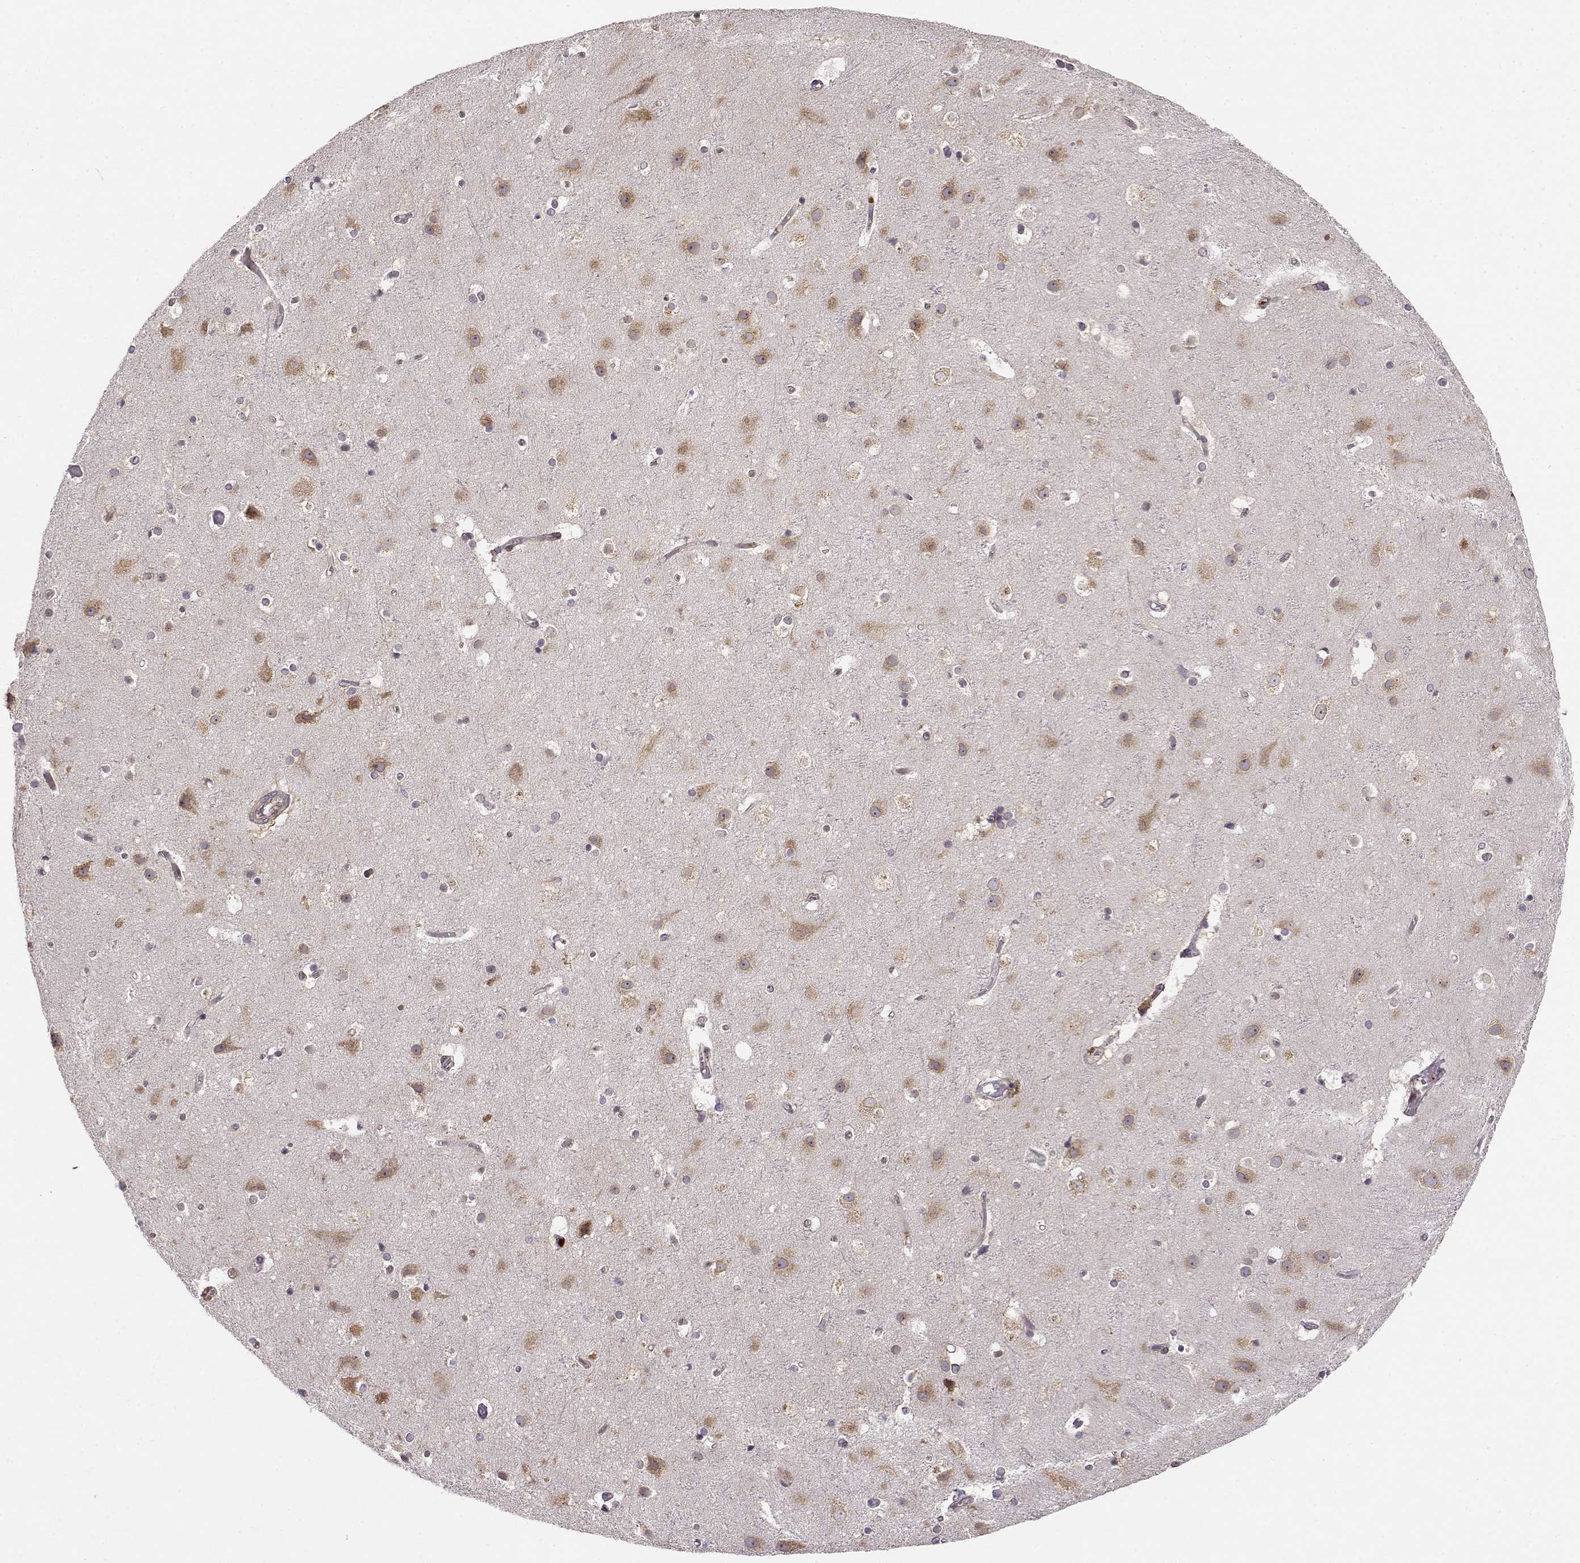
{"staining": {"intensity": "negative", "quantity": "none", "location": "none"}, "tissue": "cerebral cortex", "cell_type": "Endothelial cells", "image_type": "normal", "snomed": [{"axis": "morphology", "description": "Normal tissue, NOS"}, {"axis": "topography", "description": "Cerebral cortex"}], "caption": "Endothelial cells are negative for protein expression in benign human cerebral cortex. (DAB (3,3'-diaminobenzidine) IHC with hematoxylin counter stain).", "gene": "ERGIC2", "patient": {"sex": "female", "age": 52}}